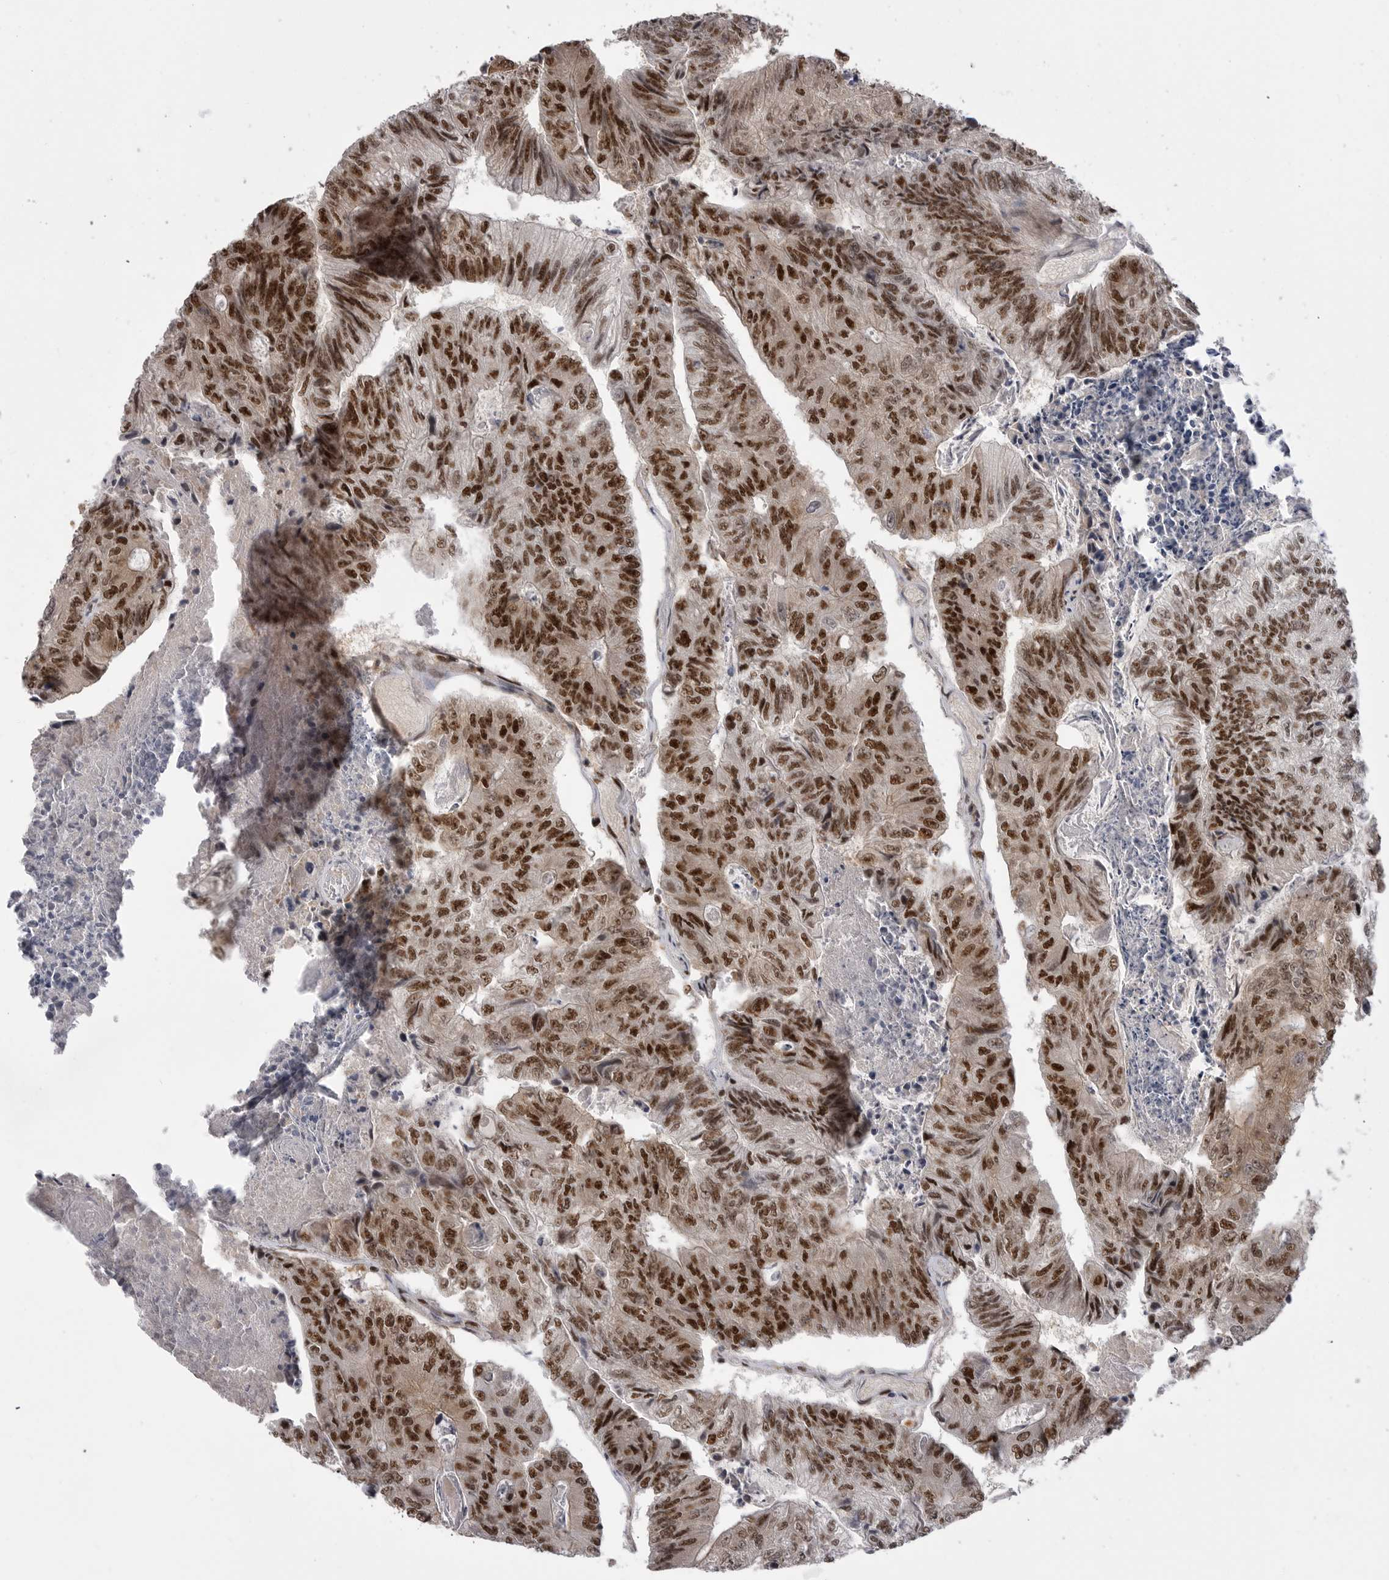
{"staining": {"intensity": "strong", "quantity": ">75%", "location": "cytoplasmic/membranous,nuclear"}, "tissue": "colorectal cancer", "cell_type": "Tumor cells", "image_type": "cancer", "snomed": [{"axis": "morphology", "description": "Adenocarcinoma, NOS"}, {"axis": "topography", "description": "Colon"}], "caption": "Immunohistochemical staining of colorectal adenocarcinoma shows high levels of strong cytoplasmic/membranous and nuclear expression in approximately >75% of tumor cells. The staining is performed using DAB brown chromogen to label protein expression. The nuclei are counter-stained blue using hematoxylin.", "gene": "PPP1R8", "patient": {"sex": "female", "age": 67}}